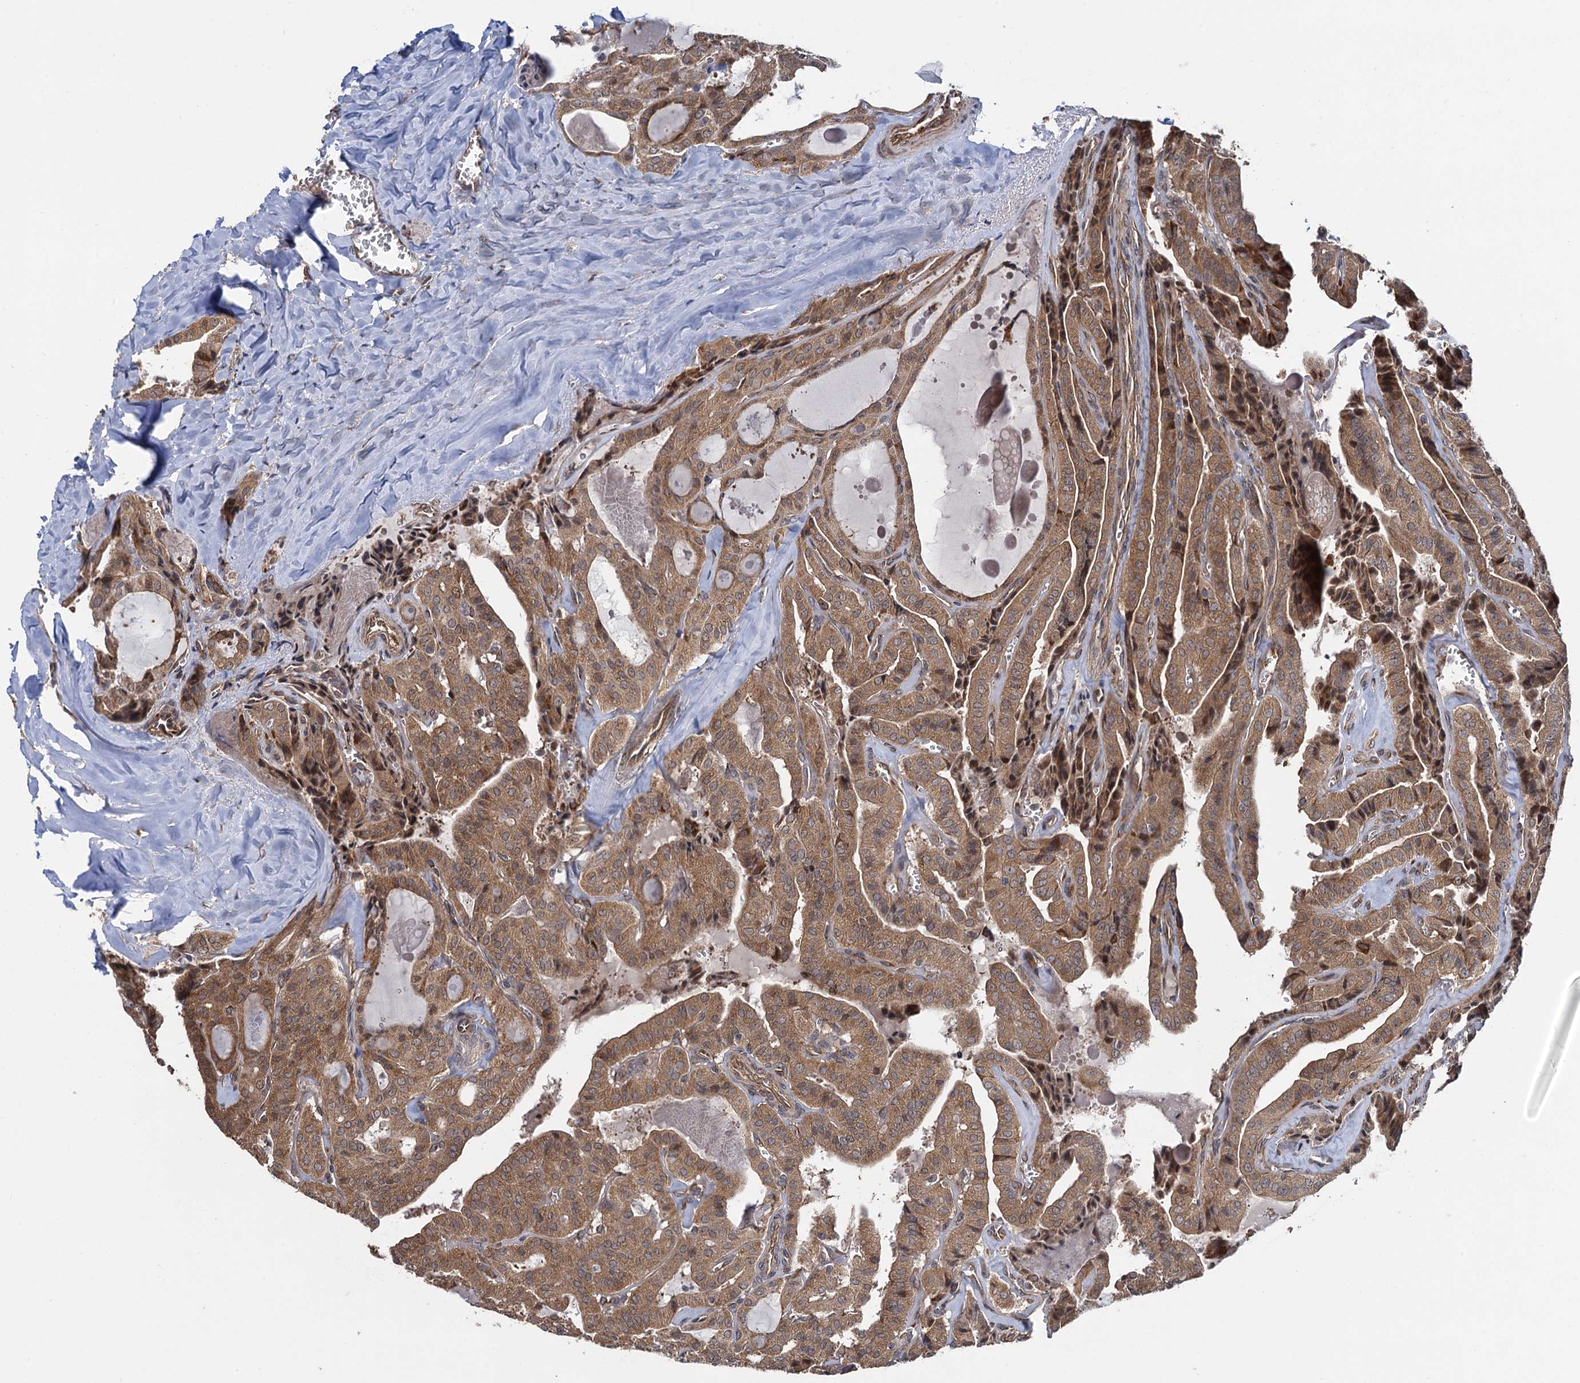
{"staining": {"intensity": "moderate", "quantity": ">75%", "location": "cytoplasmic/membranous"}, "tissue": "thyroid cancer", "cell_type": "Tumor cells", "image_type": "cancer", "snomed": [{"axis": "morphology", "description": "Papillary adenocarcinoma, NOS"}, {"axis": "topography", "description": "Thyroid gland"}], "caption": "IHC of thyroid cancer (papillary adenocarcinoma) reveals medium levels of moderate cytoplasmic/membranous expression in about >75% of tumor cells.", "gene": "HAUS1", "patient": {"sex": "male", "age": 52}}